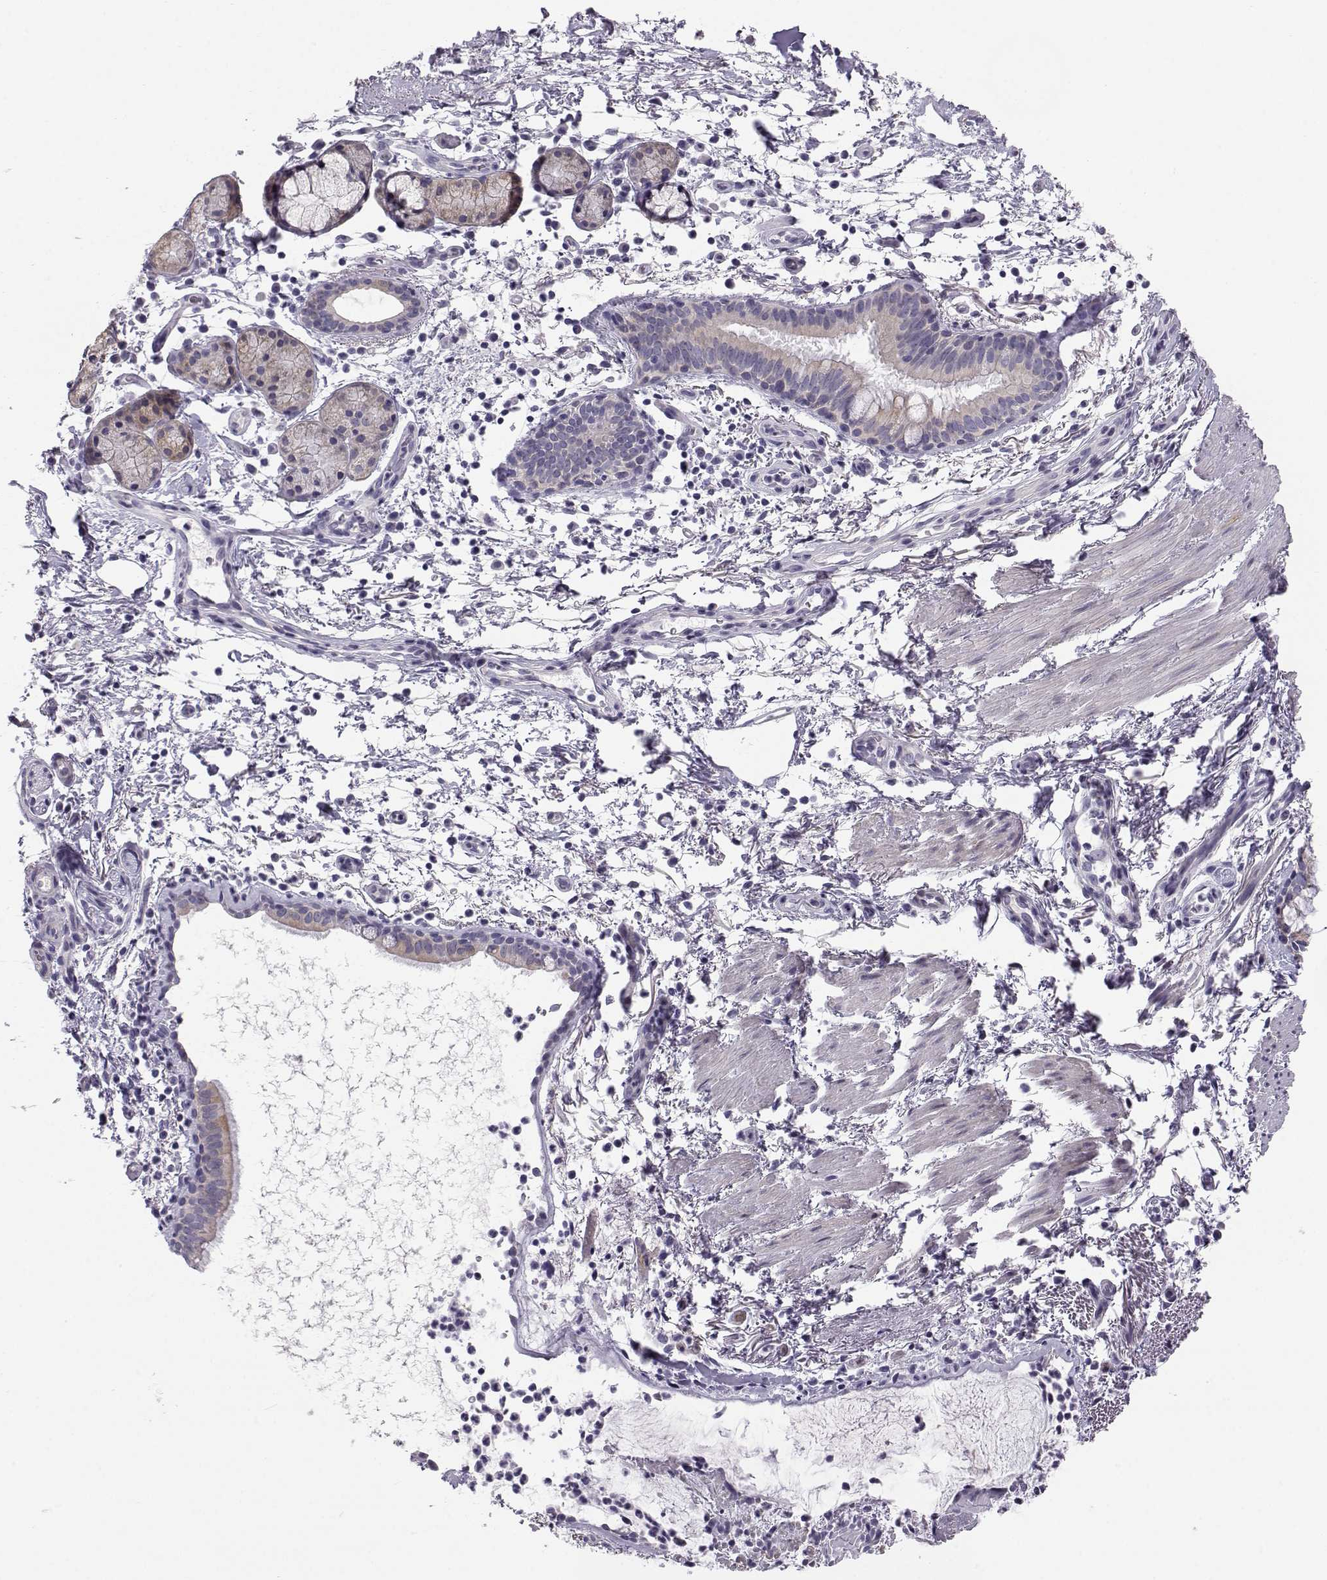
{"staining": {"intensity": "weak", "quantity": "<25%", "location": "cytoplasmic/membranous"}, "tissue": "bronchus", "cell_type": "Respiratory epithelial cells", "image_type": "normal", "snomed": [{"axis": "morphology", "description": "Normal tissue, NOS"}, {"axis": "topography", "description": "Bronchus"}], "caption": "Protein analysis of unremarkable bronchus displays no significant expression in respiratory epithelial cells.", "gene": "KCNMB4", "patient": {"sex": "female", "age": 64}}